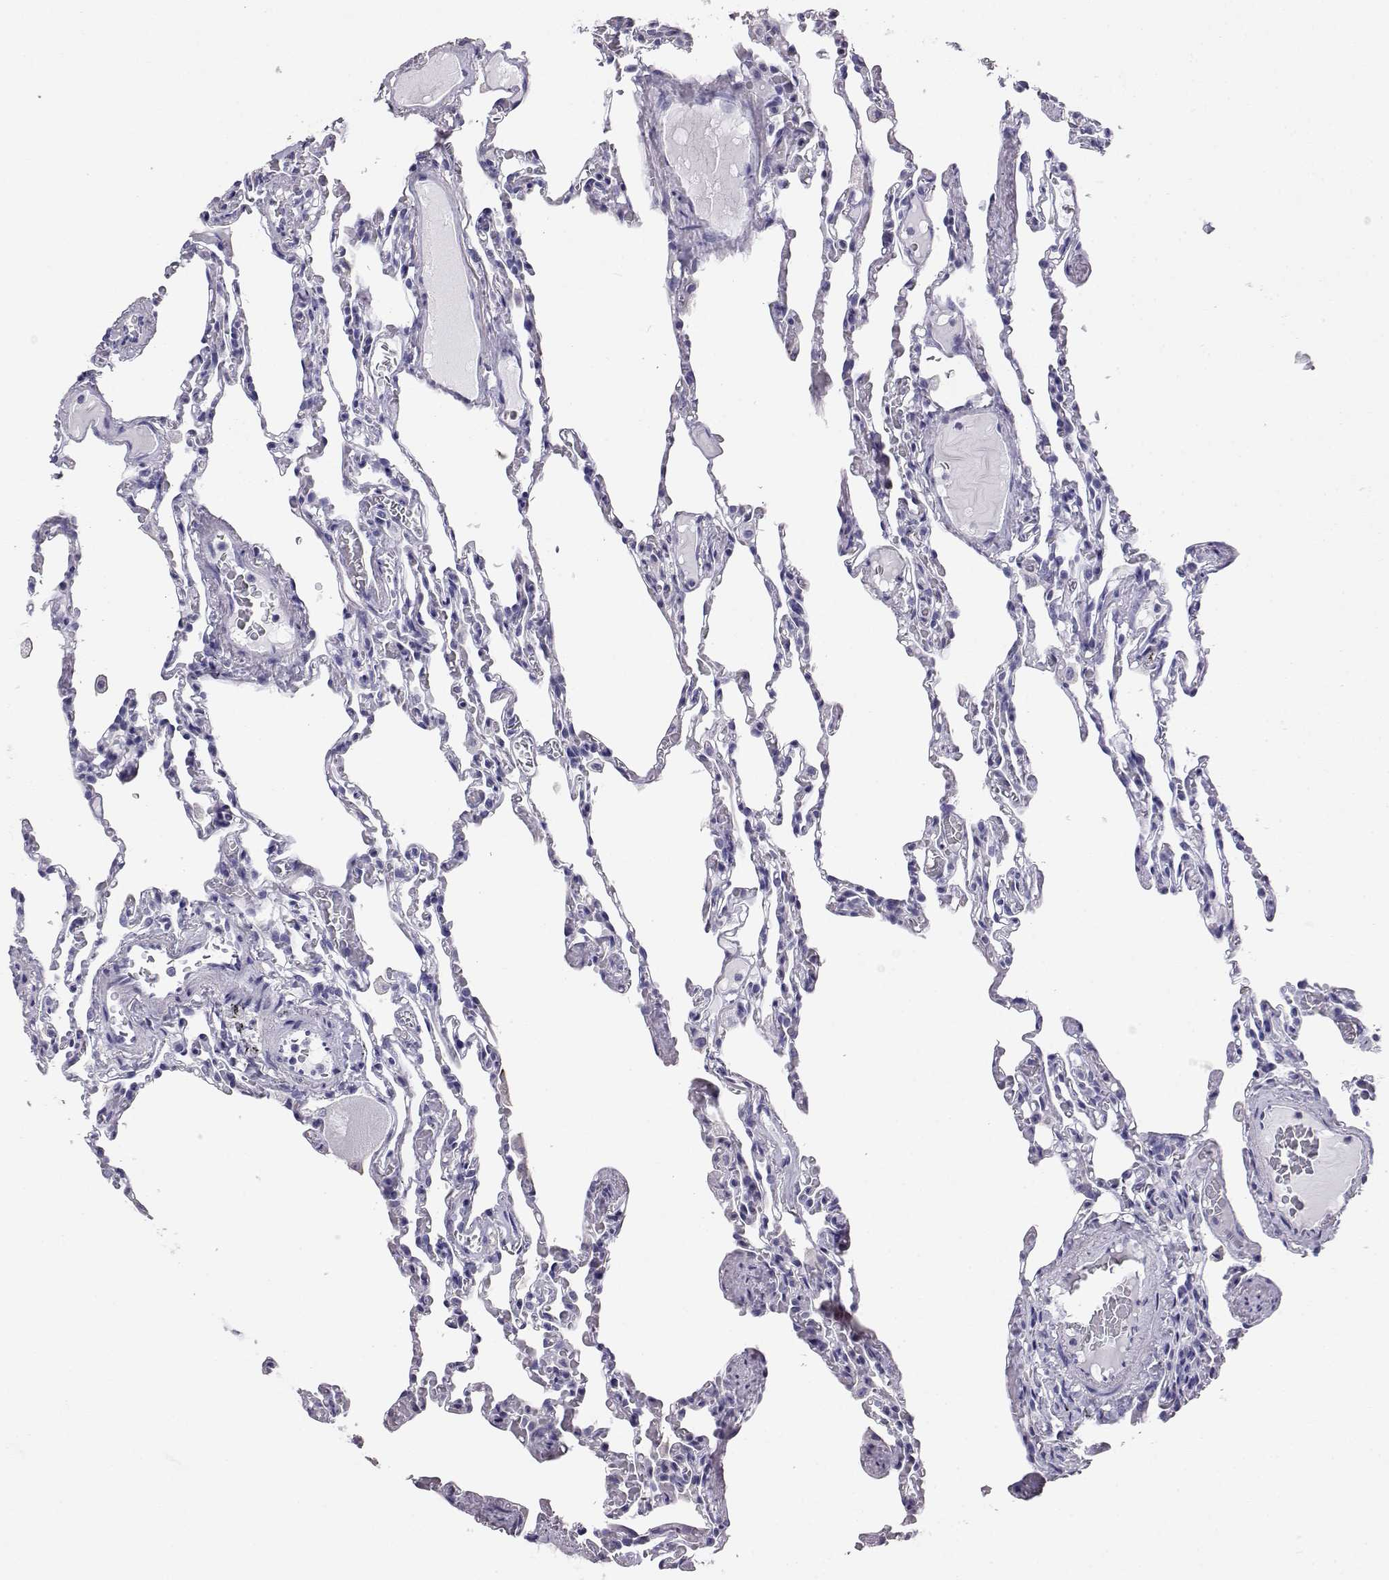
{"staining": {"intensity": "negative", "quantity": "none", "location": "none"}, "tissue": "lung", "cell_type": "Alveolar cells", "image_type": "normal", "snomed": [{"axis": "morphology", "description": "Normal tissue, NOS"}, {"axis": "topography", "description": "Lung"}], "caption": "IHC photomicrograph of unremarkable lung: human lung stained with DAB displays no significant protein expression in alveolar cells. (DAB immunohistochemistry visualized using brightfield microscopy, high magnification).", "gene": "AKR1B1", "patient": {"sex": "female", "age": 43}}